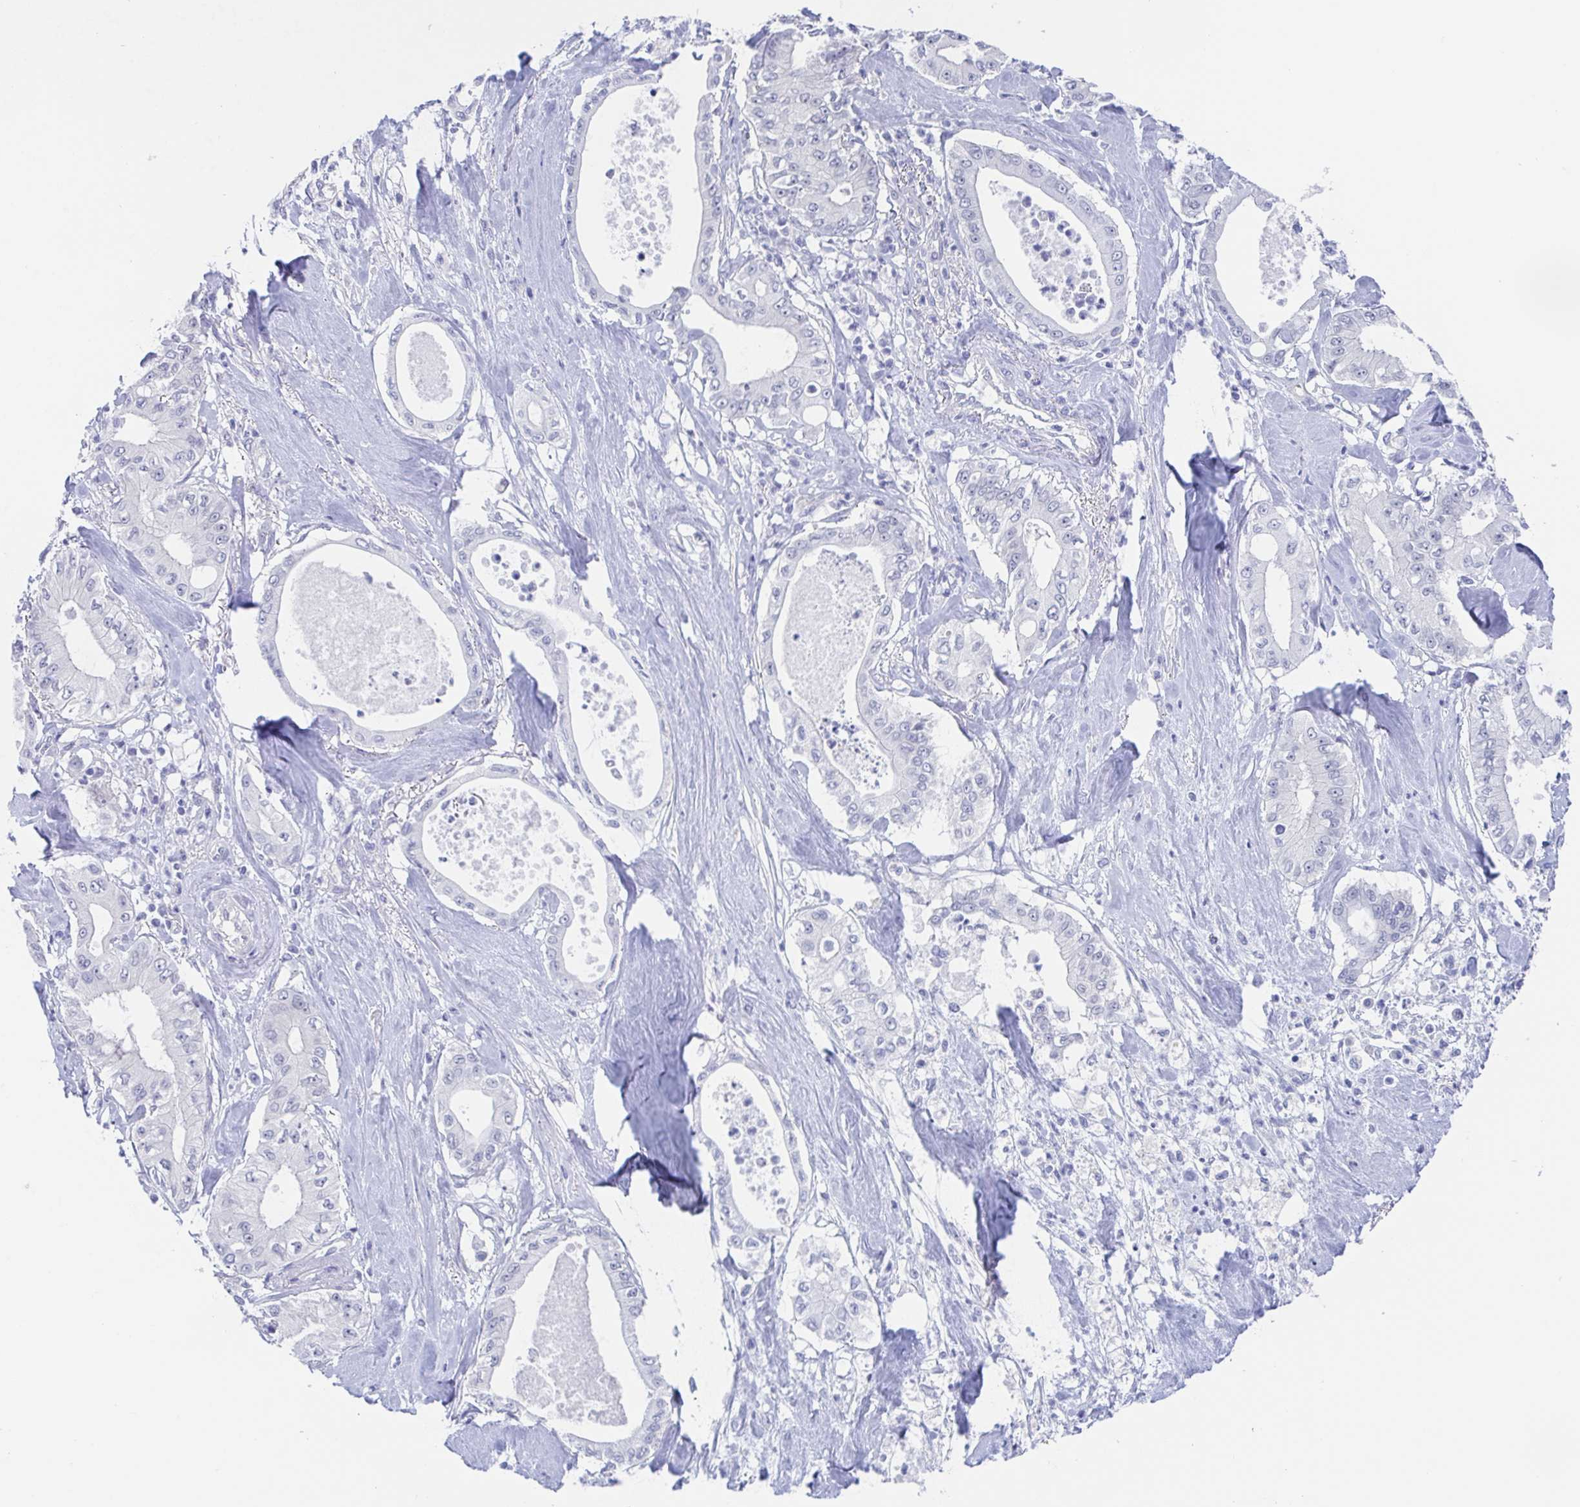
{"staining": {"intensity": "negative", "quantity": "none", "location": "none"}, "tissue": "pancreatic cancer", "cell_type": "Tumor cells", "image_type": "cancer", "snomed": [{"axis": "morphology", "description": "Adenocarcinoma, NOS"}, {"axis": "topography", "description": "Pancreas"}], "caption": "Tumor cells are negative for protein expression in human pancreatic cancer.", "gene": "TEX12", "patient": {"sex": "male", "age": 71}}